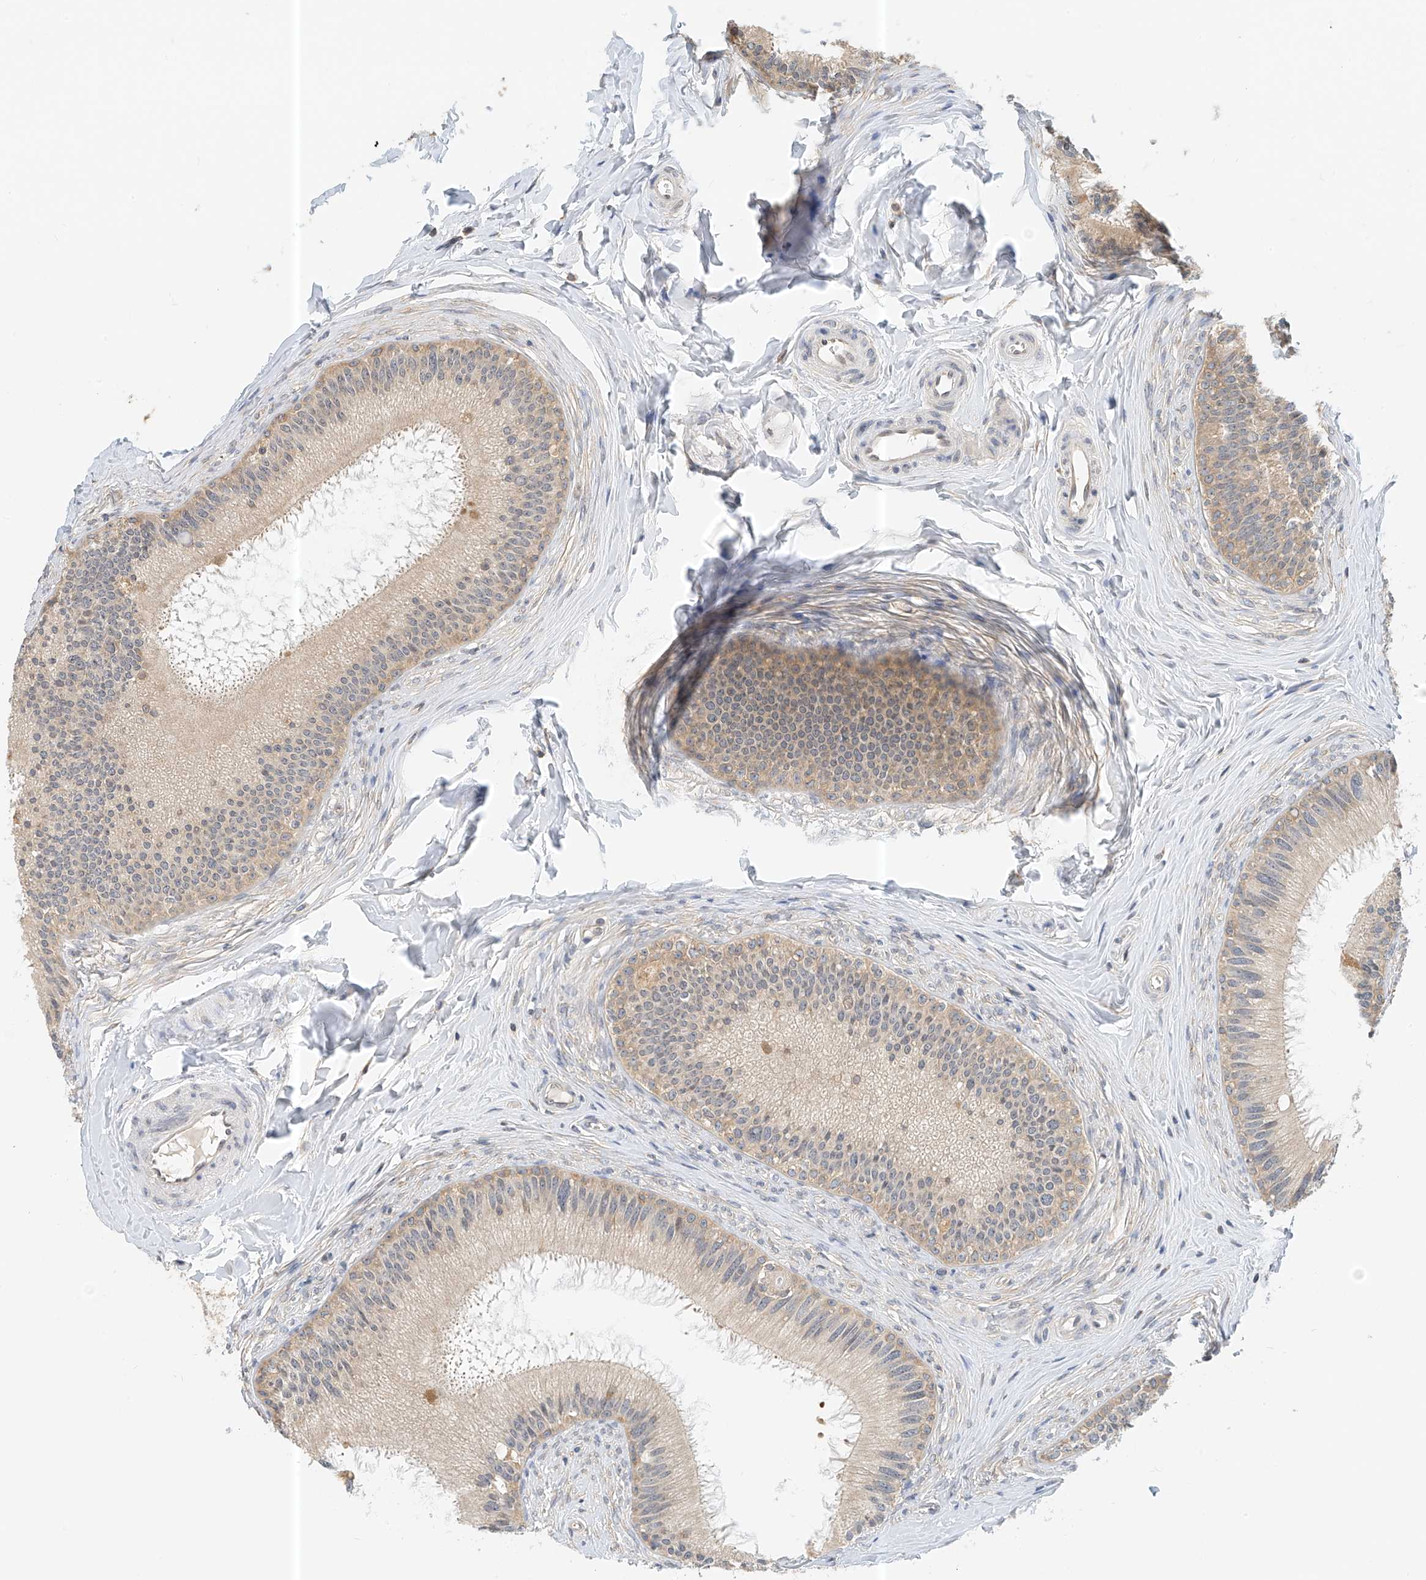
{"staining": {"intensity": "moderate", "quantity": "25%-75%", "location": "cytoplasmic/membranous"}, "tissue": "epididymis", "cell_type": "Glandular cells", "image_type": "normal", "snomed": [{"axis": "morphology", "description": "Normal tissue, NOS"}, {"axis": "topography", "description": "Epididymis"}], "caption": "Moderate cytoplasmic/membranous expression is seen in approximately 25%-75% of glandular cells in normal epididymis.", "gene": "PPA2", "patient": {"sex": "male", "age": 27}}